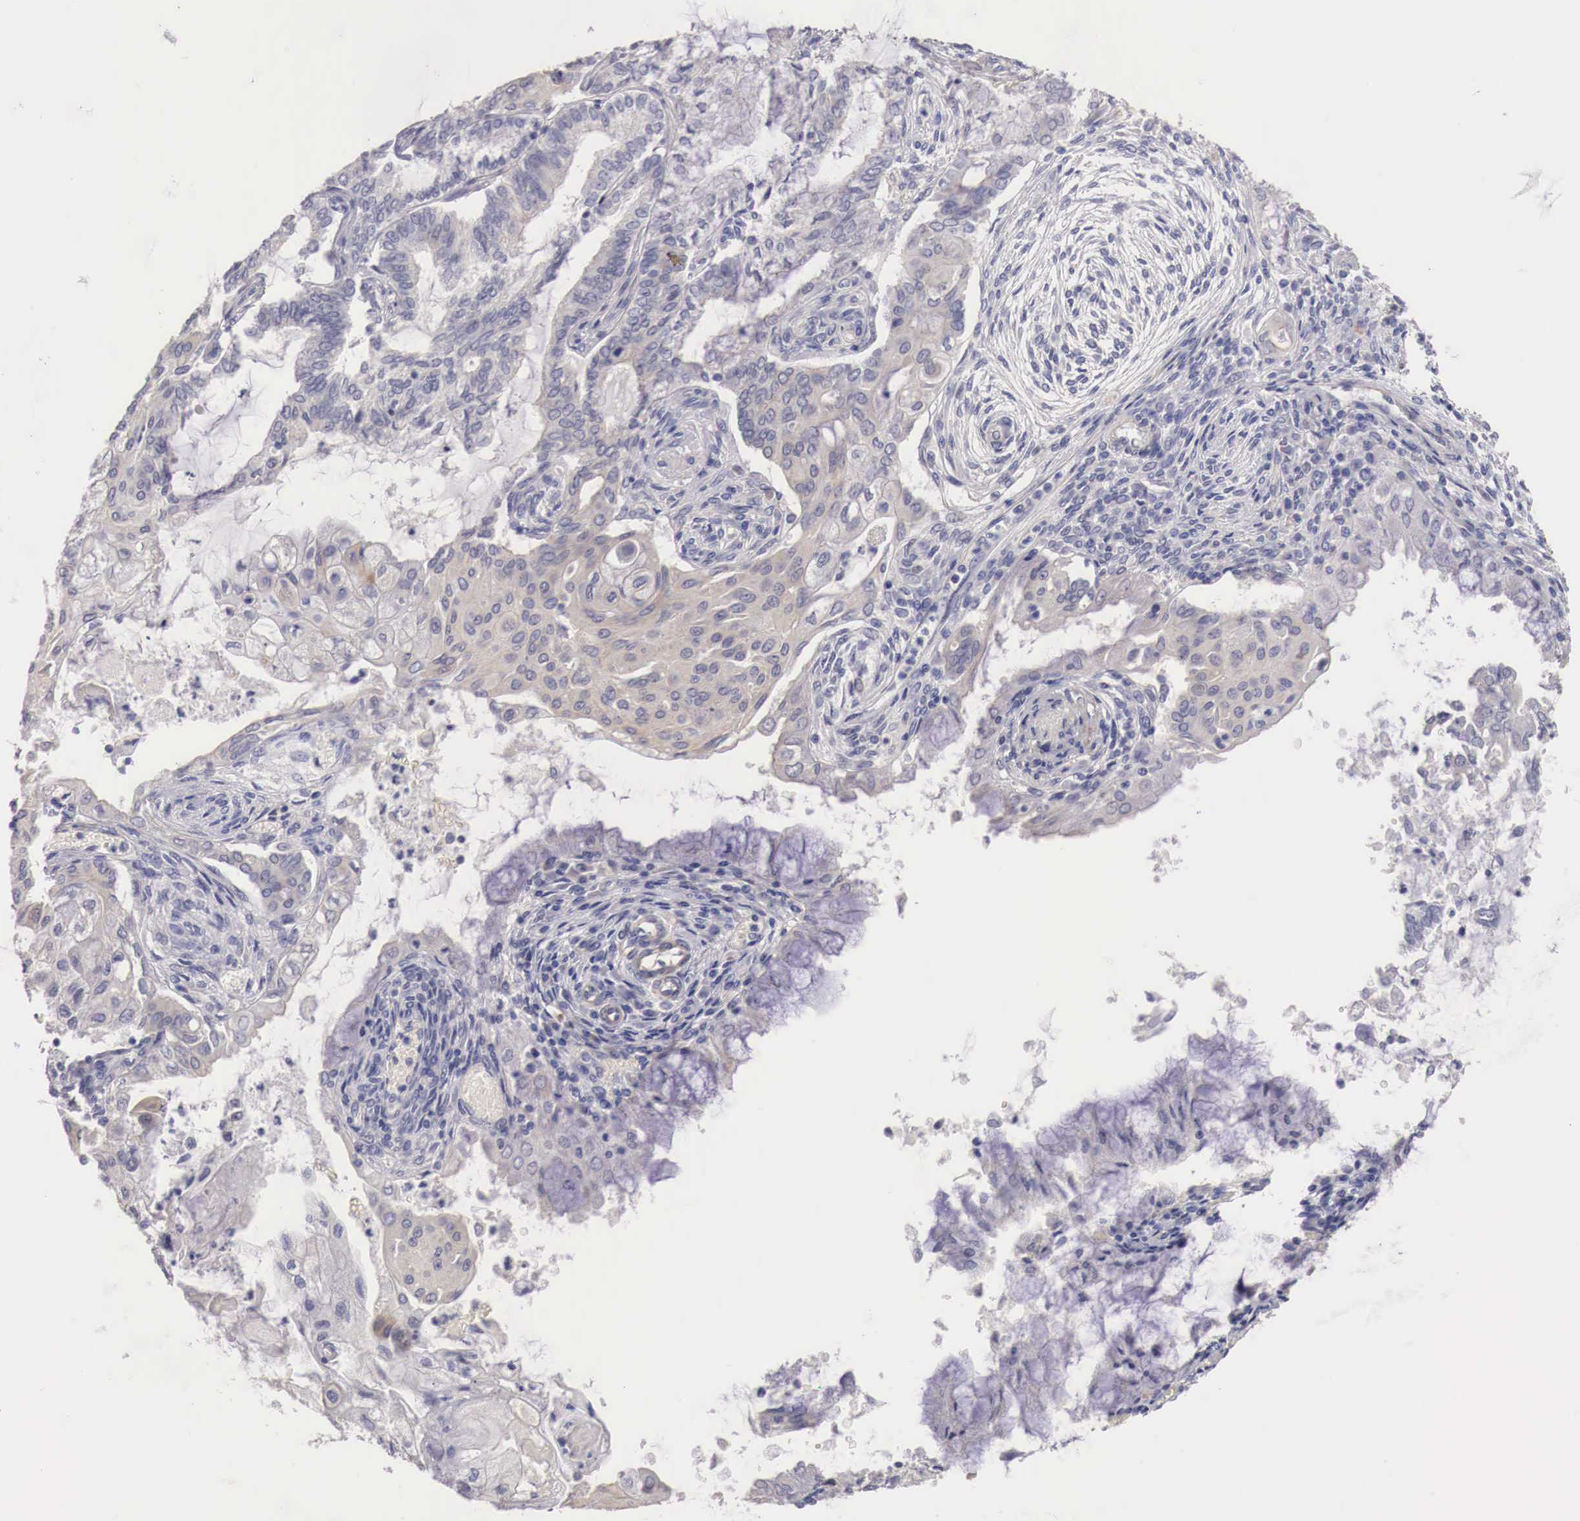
{"staining": {"intensity": "negative", "quantity": "none", "location": "none"}, "tissue": "endometrial cancer", "cell_type": "Tumor cells", "image_type": "cancer", "snomed": [{"axis": "morphology", "description": "Adenocarcinoma, NOS"}, {"axis": "topography", "description": "Endometrium"}], "caption": "IHC of endometrial adenocarcinoma shows no expression in tumor cells.", "gene": "ENOX2", "patient": {"sex": "female", "age": 79}}